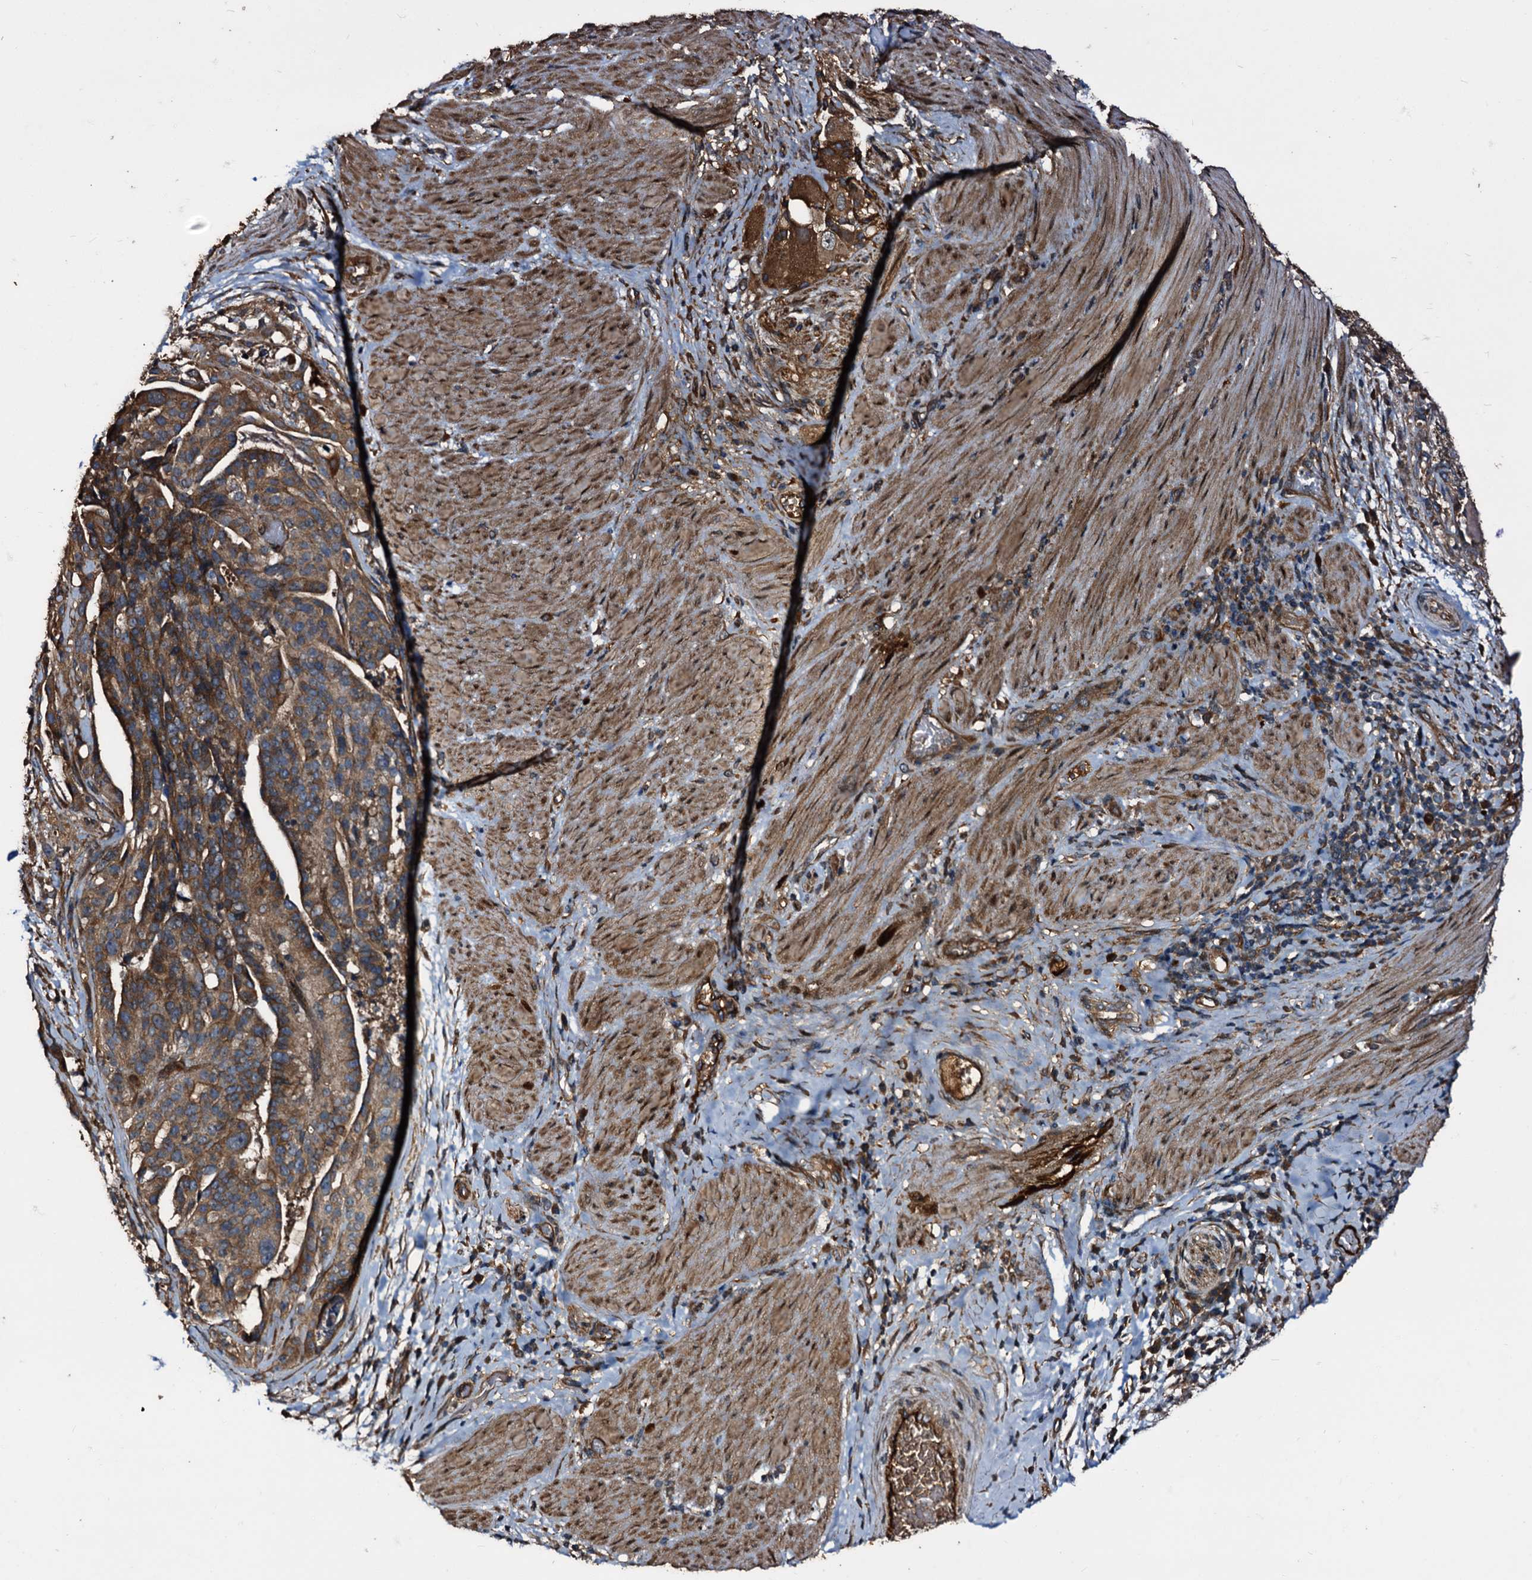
{"staining": {"intensity": "moderate", "quantity": ">75%", "location": "cytoplasmic/membranous"}, "tissue": "stomach cancer", "cell_type": "Tumor cells", "image_type": "cancer", "snomed": [{"axis": "morphology", "description": "Adenocarcinoma, NOS"}, {"axis": "topography", "description": "Stomach"}], "caption": "Protein analysis of stomach cancer tissue displays moderate cytoplasmic/membranous expression in about >75% of tumor cells.", "gene": "PEX5", "patient": {"sex": "male", "age": 48}}